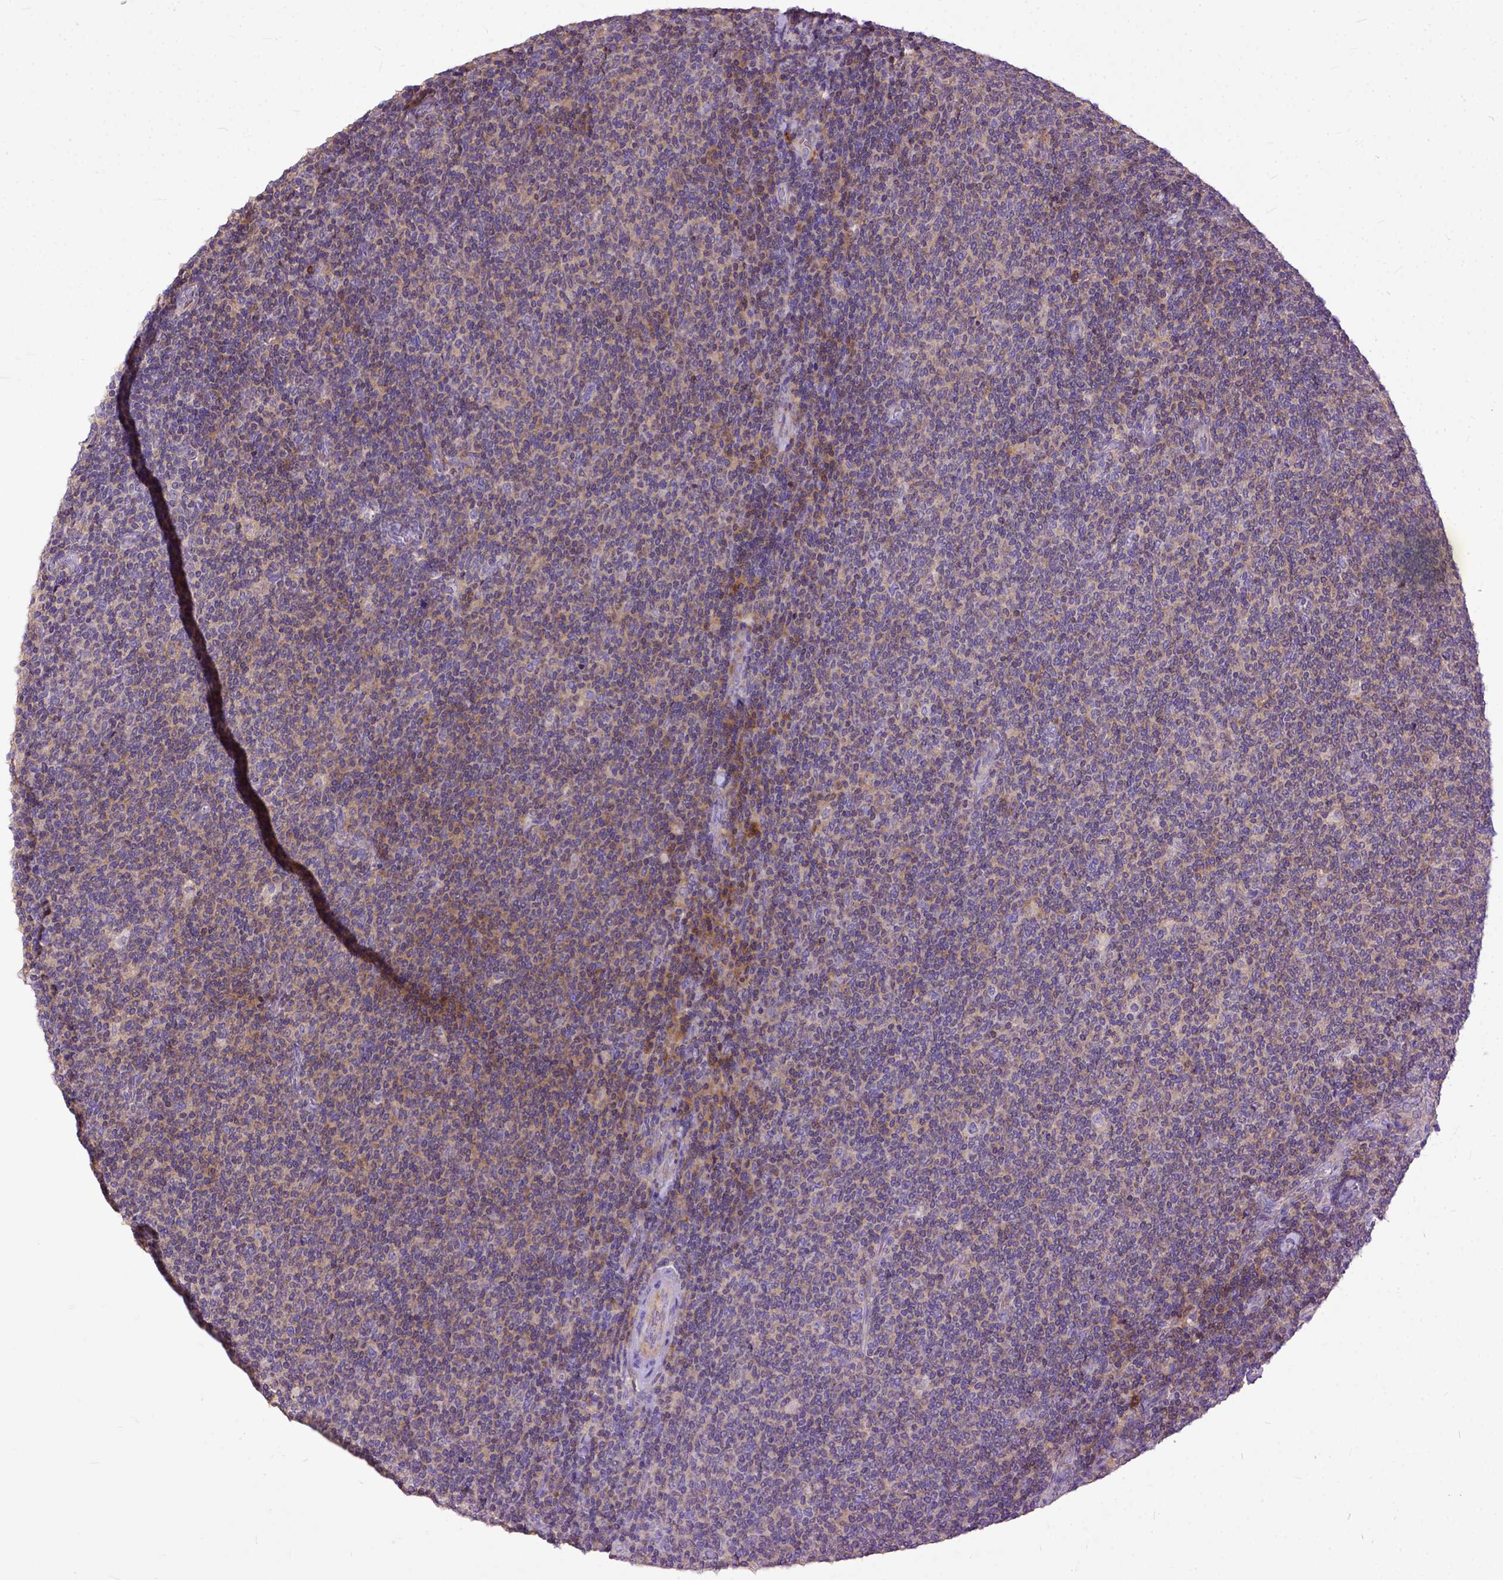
{"staining": {"intensity": "moderate", "quantity": "<25%", "location": "cytoplasmic/membranous"}, "tissue": "lymphoma", "cell_type": "Tumor cells", "image_type": "cancer", "snomed": [{"axis": "morphology", "description": "Malignant lymphoma, non-Hodgkin's type, Low grade"}, {"axis": "topography", "description": "Lymph node"}], "caption": "Immunohistochemical staining of lymphoma shows low levels of moderate cytoplasmic/membranous expression in approximately <25% of tumor cells. (Stains: DAB in brown, nuclei in blue, Microscopy: brightfield microscopy at high magnification).", "gene": "NAMPT", "patient": {"sex": "male", "age": 52}}